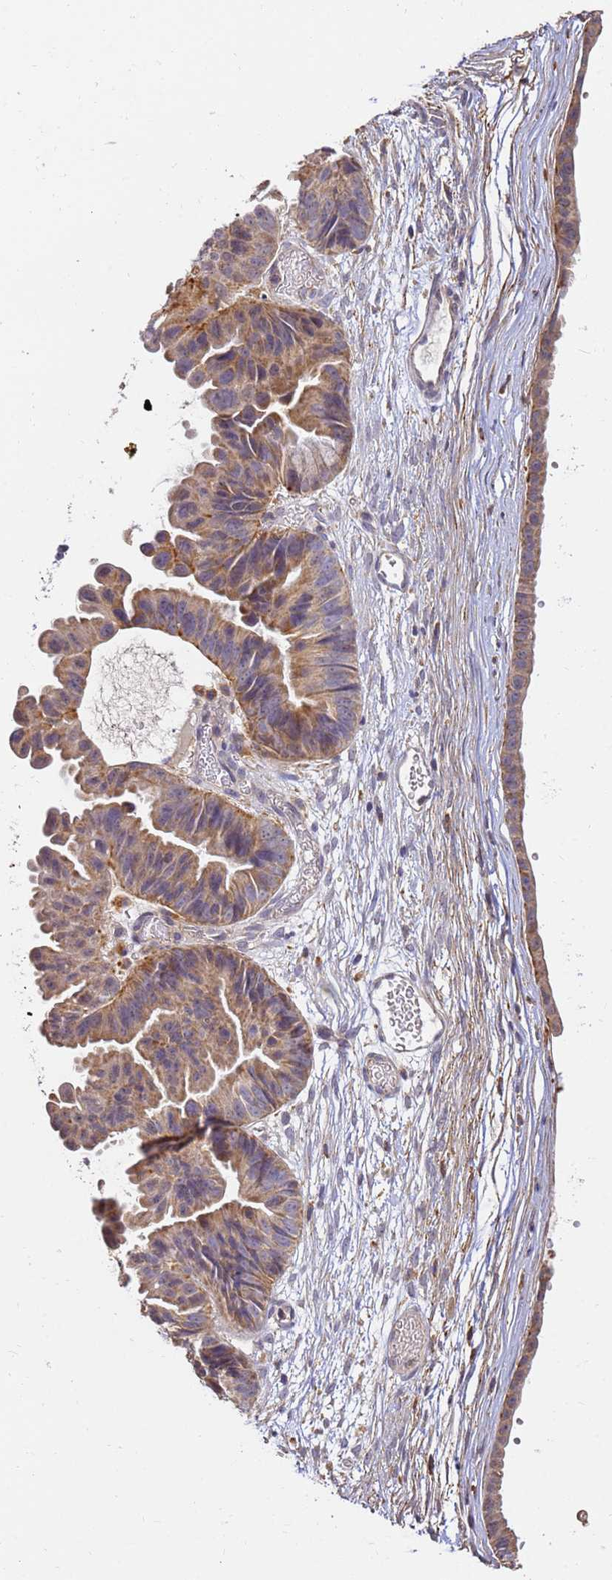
{"staining": {"intensity": "moderate", "quantity": ">75%", "location": "cytoplasmic/membranous"}, "tissue": "ovarian cancer", "cell_type": "Tumor cells", "image_type": "cancer", "snomed": [{"axis": "morphology", "description": "Cystadenocarcinoma, mucinous, NOS"}, {"axis": "topography", "description": "Ovary"}], "caption": "An immunohistochemistry (IHC) image of neoplastic tissue is shown. Protein staining in brown shows moderate cytoplasmic/membranous positivity in ovarian cancer (mucinous cystadenocarcinoma) within tumor cells.", "gene": "ARL8B", "patient": {"sex": "female", "age": 61}}